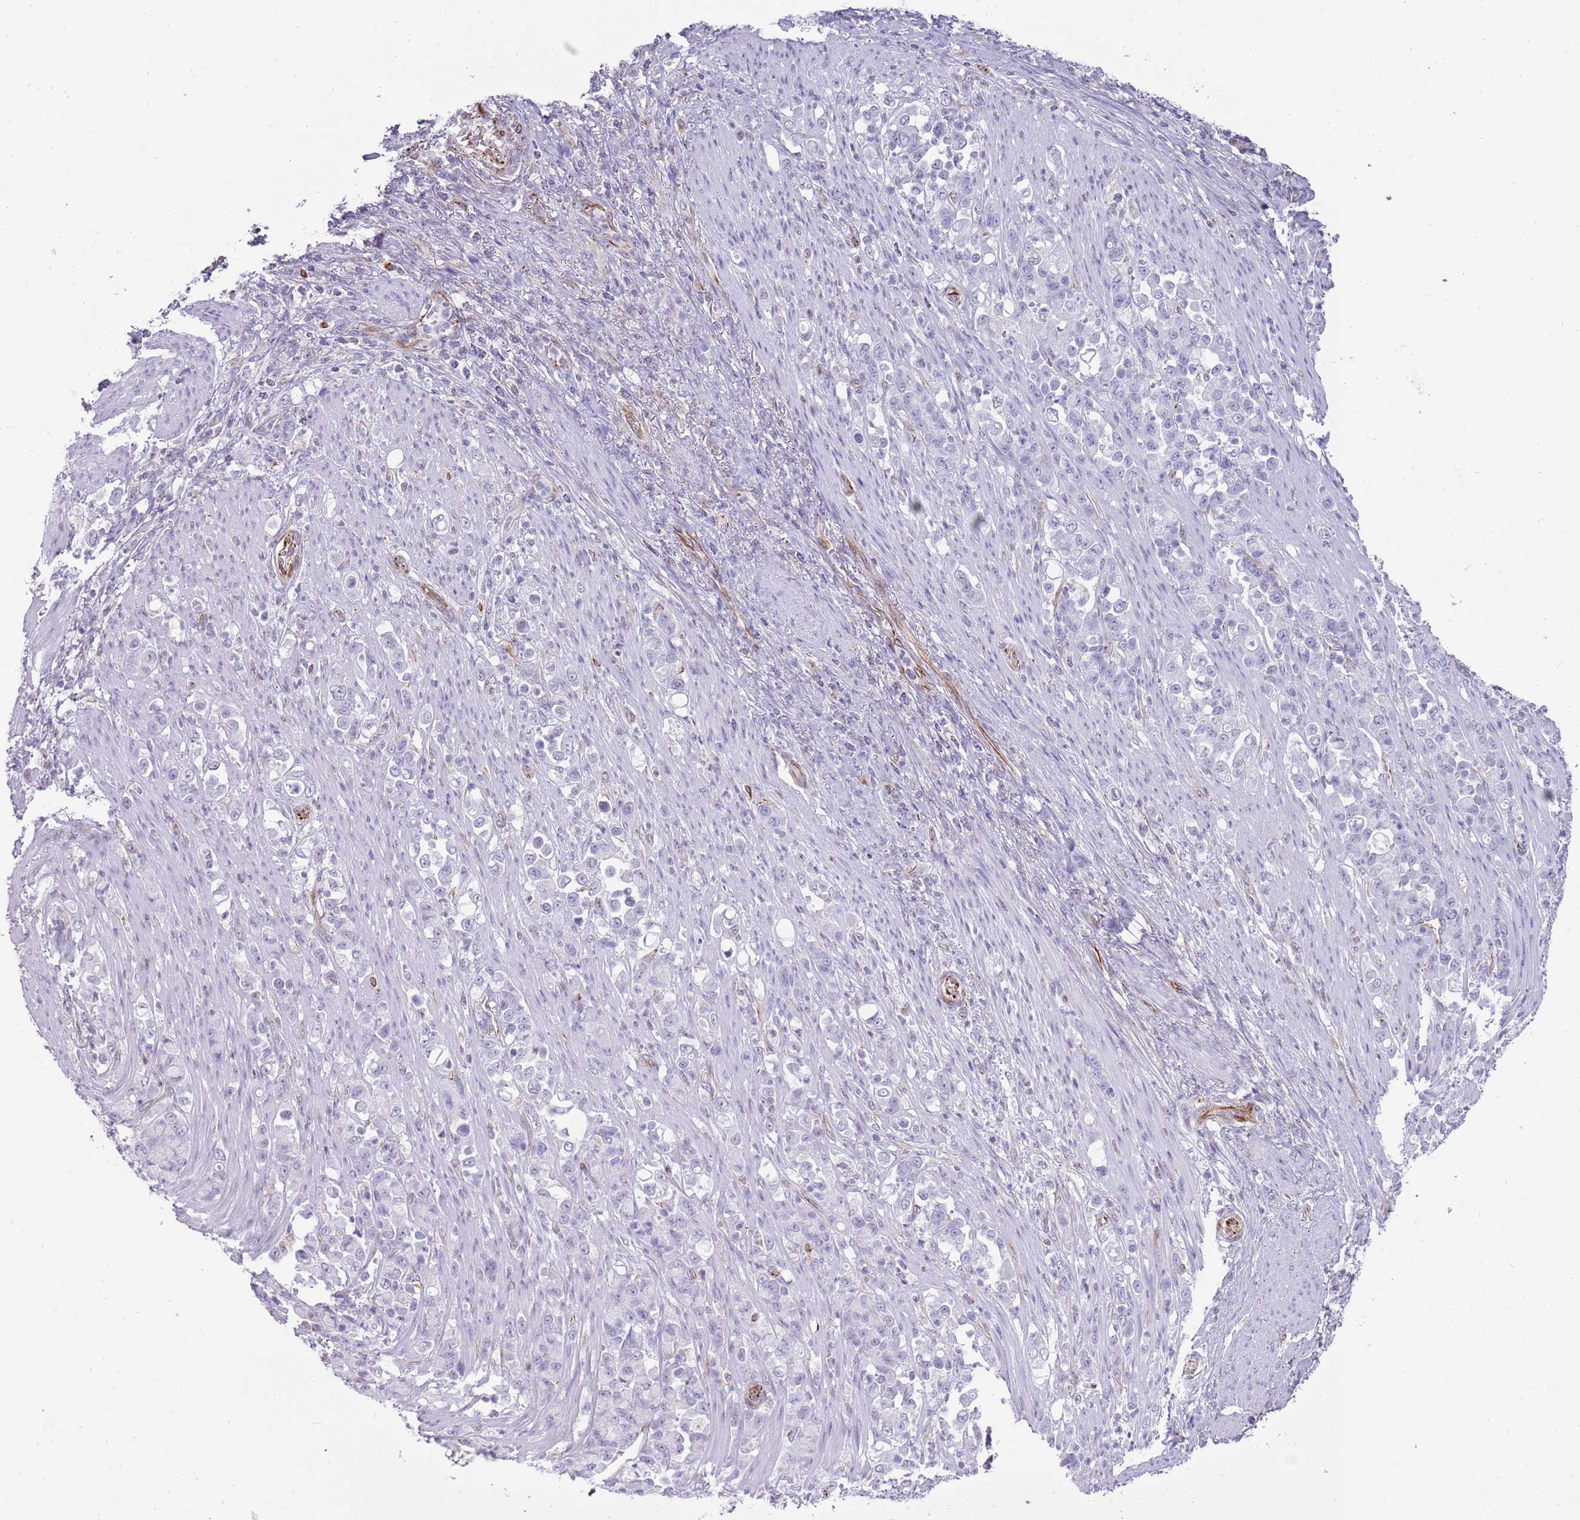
{"staining": {"intensity": "negative", "quantity": "none", "location": "none"}, "tissue": "stomach cancer", "cell_type": "Tumor cells", "image_type": "cancer", "snomed": [{"axis": "morphology", "description": "Normal tissue, NOS"}, {"axis": "morphology", "description": "Adenocarcinoma, NOS"}, {"axis": "topography", "description": "Stomach"}], "caption": "Tumor cells show no significant staining in stomach adenocarcinoma.", "gene": "NBPF3", "patient": {"sex": "female", "age": 79}}